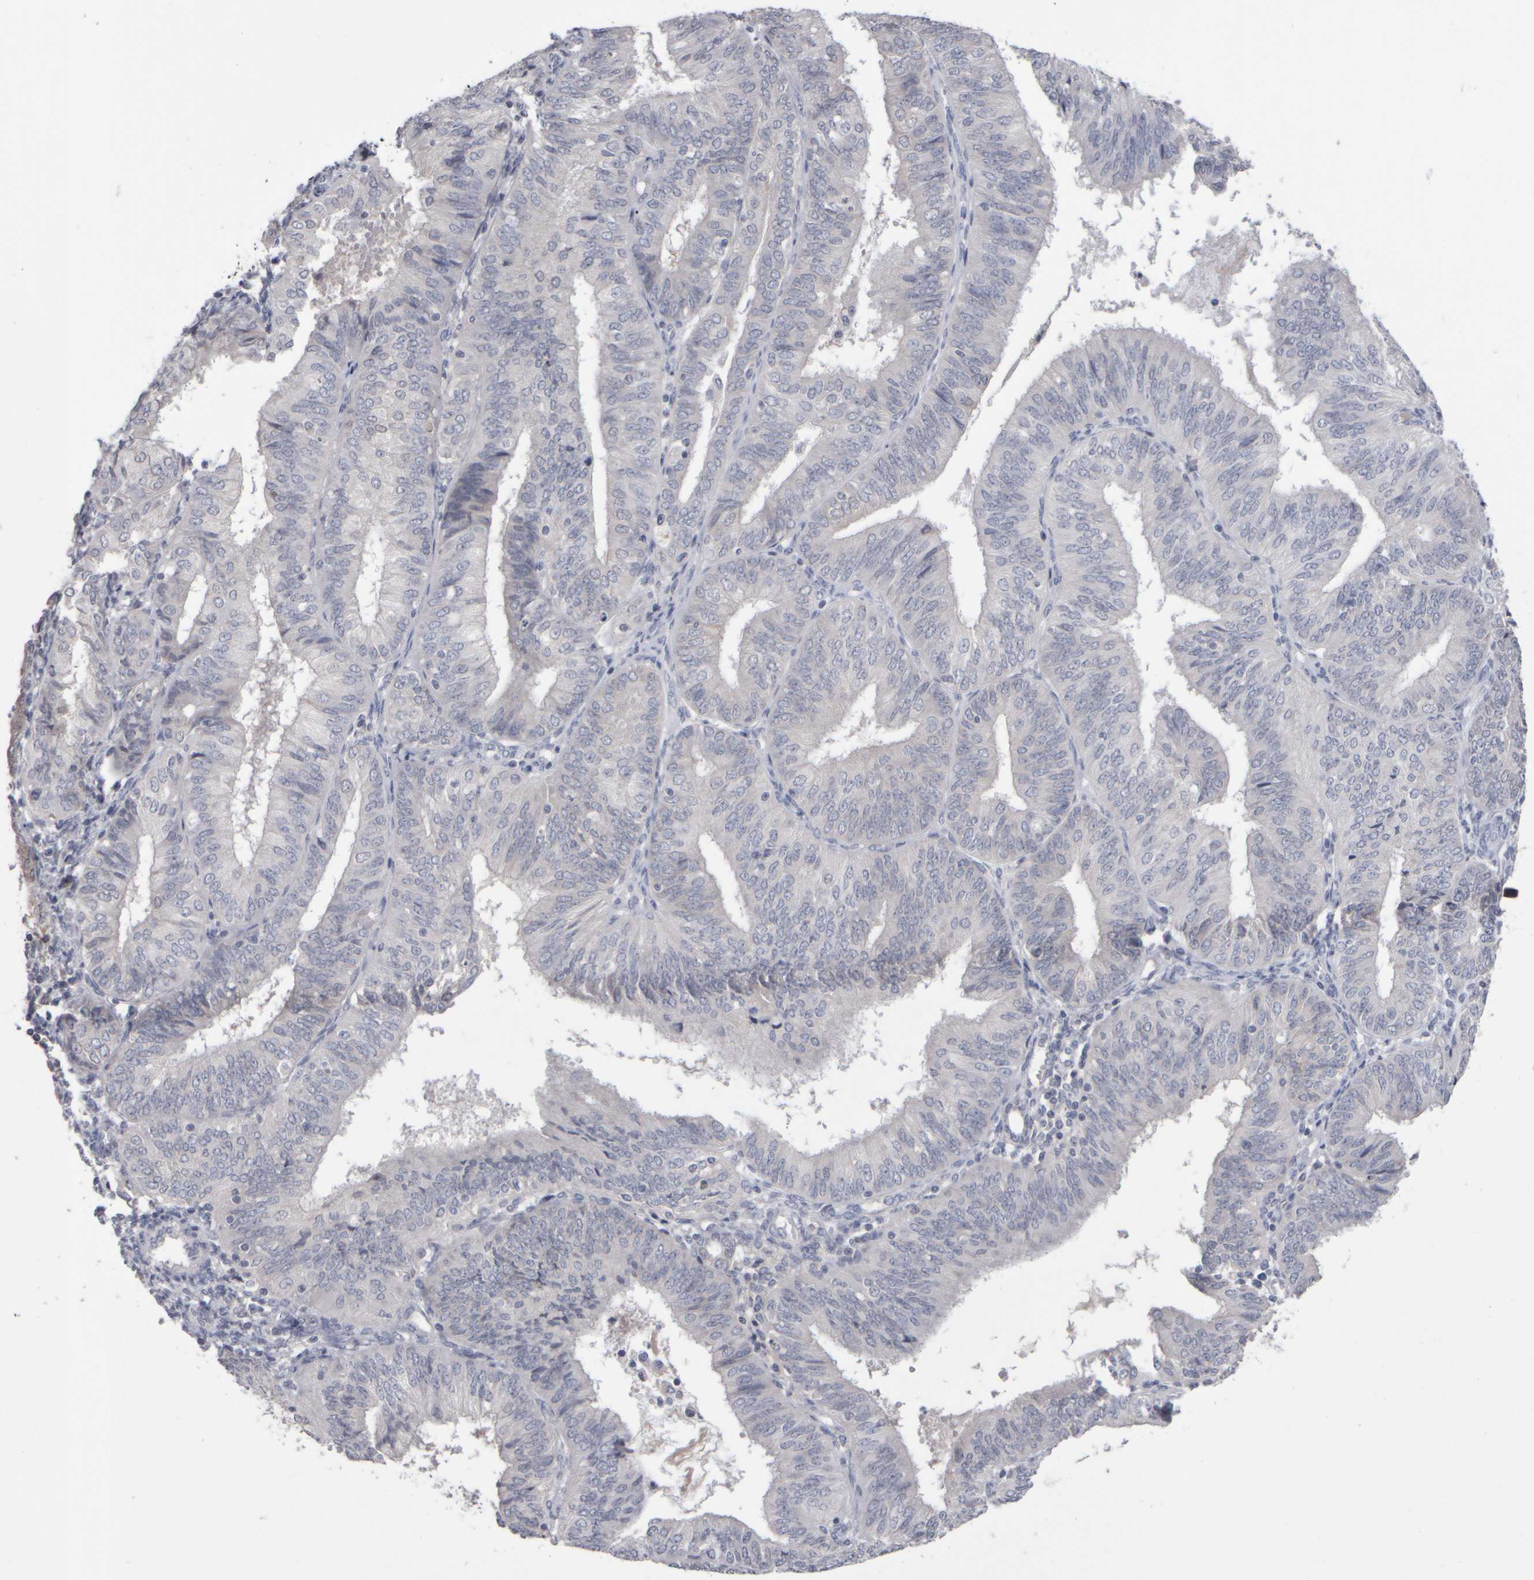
{"staining": {"intensity": "negative", "quantity": "none", "location": "none"}, "tissue": "endometrial cancer", "cell_type": "Tumor cells", "image_type": "cancer", "snomed": [{"axis": "morphology", "description": "Adenocarcinoma, NOS"}, {"axis": "topography", "description": "Endometrium"}], "caption": "This is an IHC photomicrograph of human endometrial adenocarcinoma. There is no staining in tumor cells.", "gene": "EPHX2", "patient": {"sex": "female", "age": 58}}